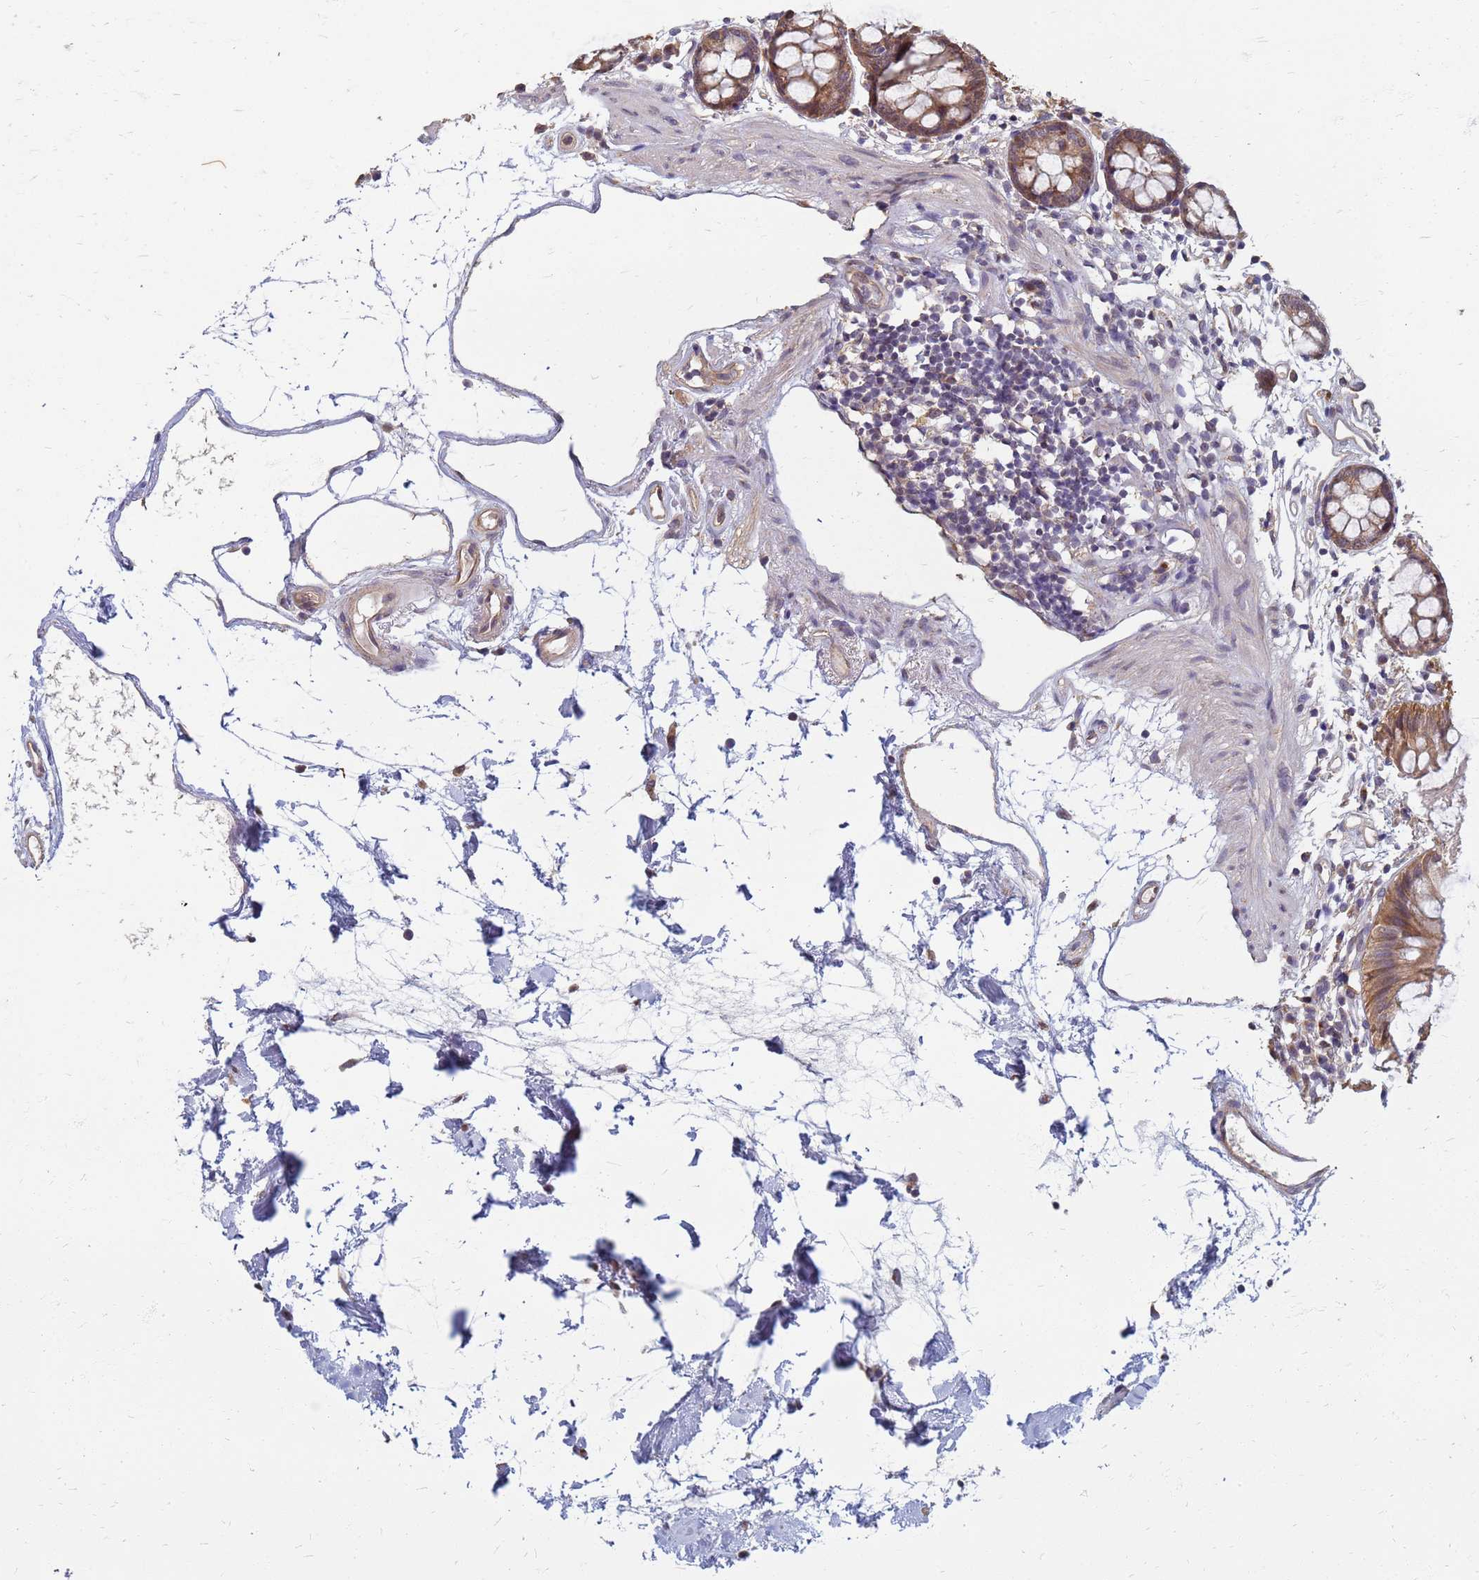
{"staining": {"intensity": "moderate", "quantity": ">75%", "location": "cytoplasmic/membranous"}, "tissue": "colon", "cell_type": "Endothelial cells", "image_type": "normal", "snomed": [{"axis": "morphology", "description": "Normal tissue, NOS"}, {"axis": "topography", "description": "Colon"}], "caption": "High-power microscopy captured an immunohistochemistry (IHC) photomicrograph of unremarkable colon, revealing moderate cytoplasmic/membranous staining in approximately >75% of endothelial cells. (Brightfield microscopy of DAB IHC at high magnification).", "gene": "ITGB4", "patient": {"sex": "female", "age": 84}}